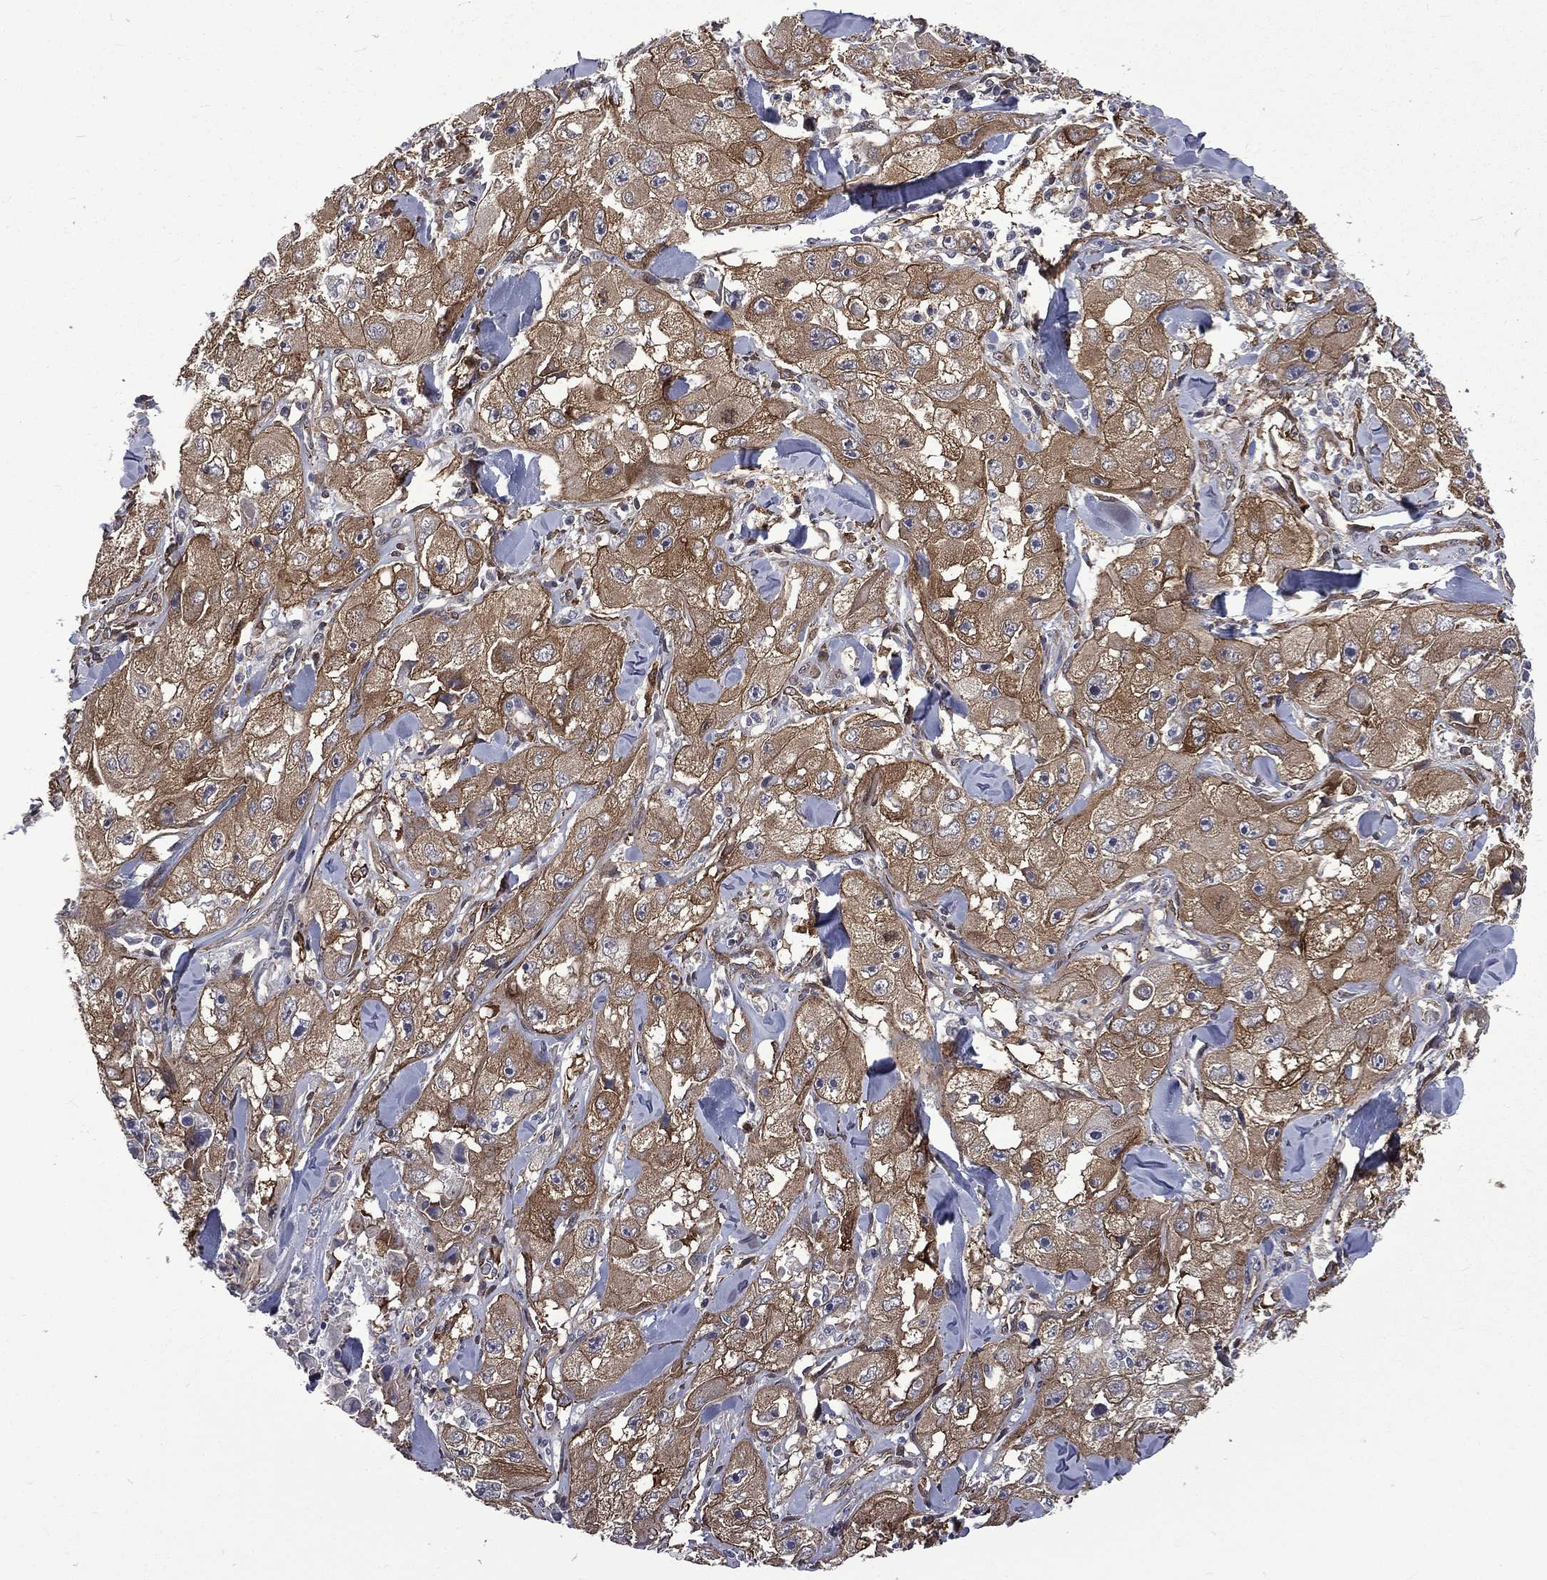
{"staining": {"intensity": "moderate", "quantity": ">75%", "location": "cytoplasmic/membranous"}, "tissue": "skin cancer", "cell_type": "Tumor cells", "image_type": "cancer", "snomed": [{"axis": "morphology", "description": "Squamous cell carcinoma, NOS"}, {"axis": "topography", "description": "Skin"}, {"axis": "topography", "description": "Subcutis"}], "caption": "Immunohistochemistry photomicrograph of neoplastic tissue: human skin squamous cell carcinoma stained using immunohistochemistry (IHC) exhibits medium levels of moderate protein expression localized specifically in the cytoplasmic/membranous of tumor cells, appearing as a cytoplasmic/membranous brown color.", "gene": "PPFIBP1", "patient": {"sex": "male", "age": 73}}